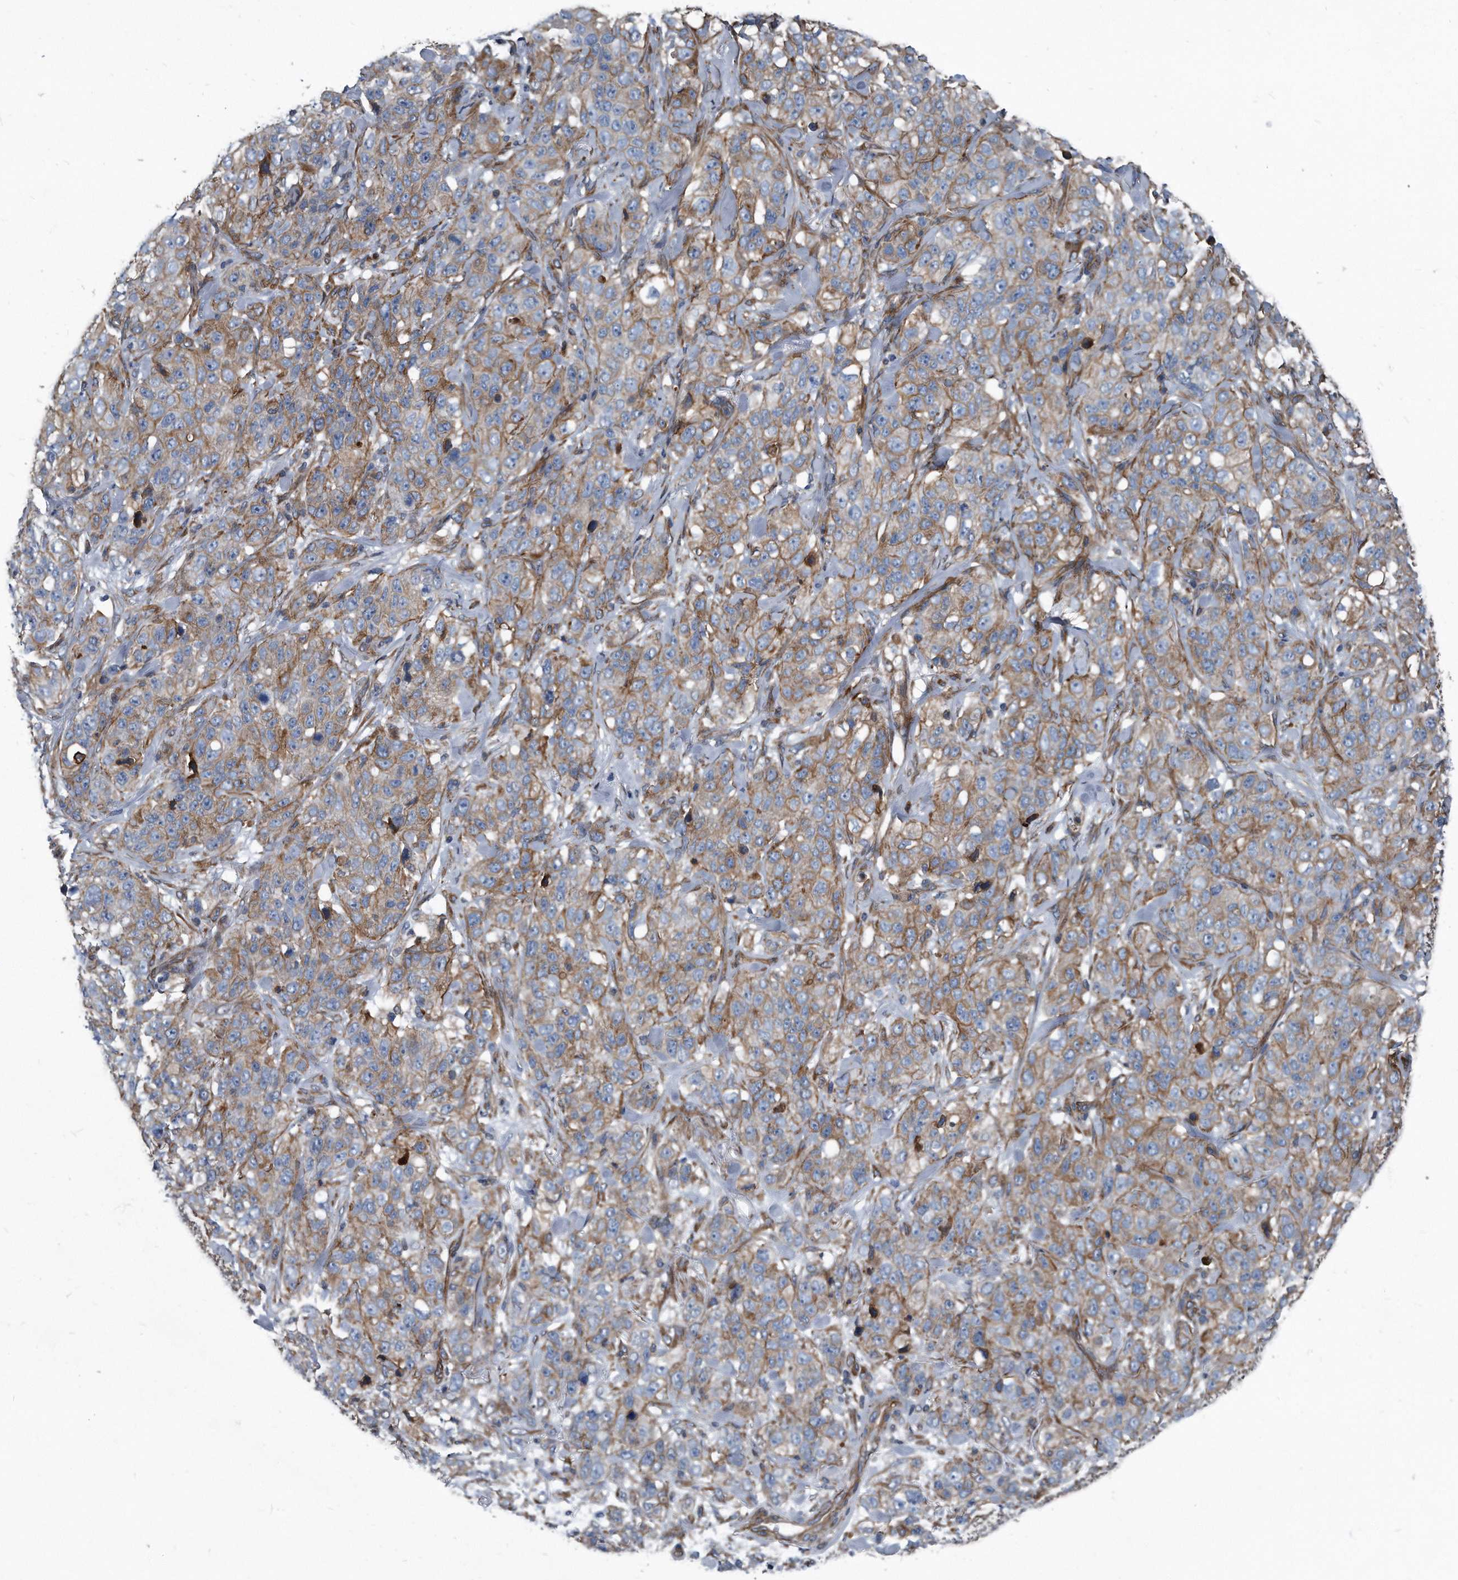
{"staining": {"intensity": "moderate", "quantity": ">75%", "location": "cytoplasmic/membranous"}, "tissue": "stomach cancer", "cell_type": "Tumor cells", "image_type": "cancer", "snomed": [{"axis": "morphology", "description": "Adenocarcinoma, NOS"}, {"axis": "topography", "description": "Stomach"}], "caption": "Immunohistochemical staining of human adenocarcinoma (stomach) exhibits moderate cytoplasmic/membranous protein positivity in approximately >75% of tumor cells. The staining was performed using DAB, with brown indicating positive protein expression. Nuclei are stained blue with hematoxylin.", "gene": "PLEC", "patient": {"sex": "male", "age": 48}}